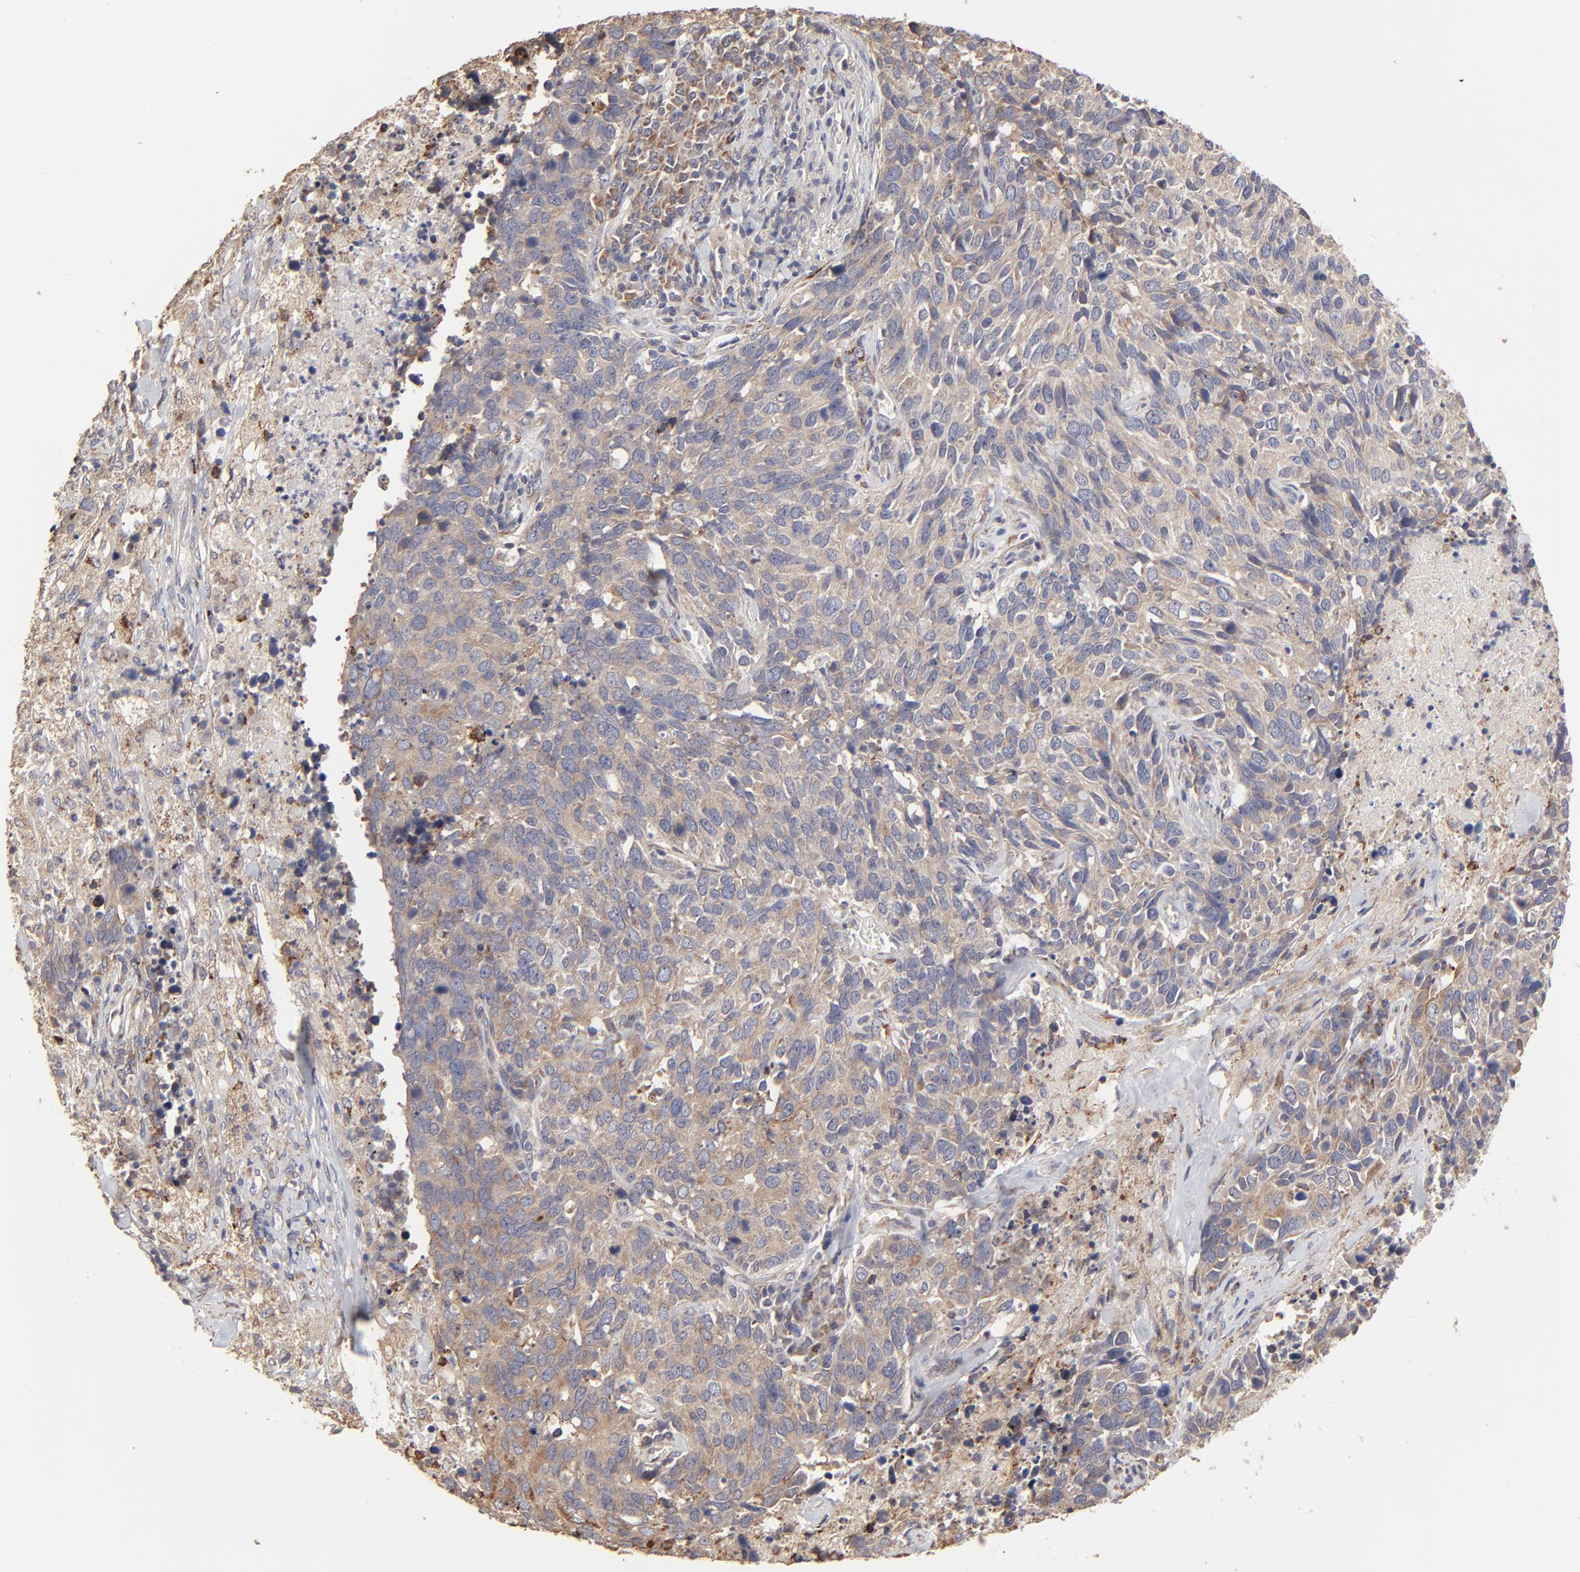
{"staining": {"intensity": "weak", "quantity": "25%-75%", "location": "cytoplasmic/membranous"}, "tissue": "lung cancer", "cell_type": "Tumor cells", "image_type": "cancer", "snomed": [{"axis": "morphology", "description": "Neoplasm, malignant, NOS"}, {"axis": "topography", "description": "Lung"}], "caption": "This photomicrograph displays immunohistochemistry staining of human neoplasm (malignant) (lung), with low weak cytoplasmic/membranous staining in approximately 25%-75% of tumor cells.", "gene": "ELP2", "patient": {"sex": "female", "age": 76}}